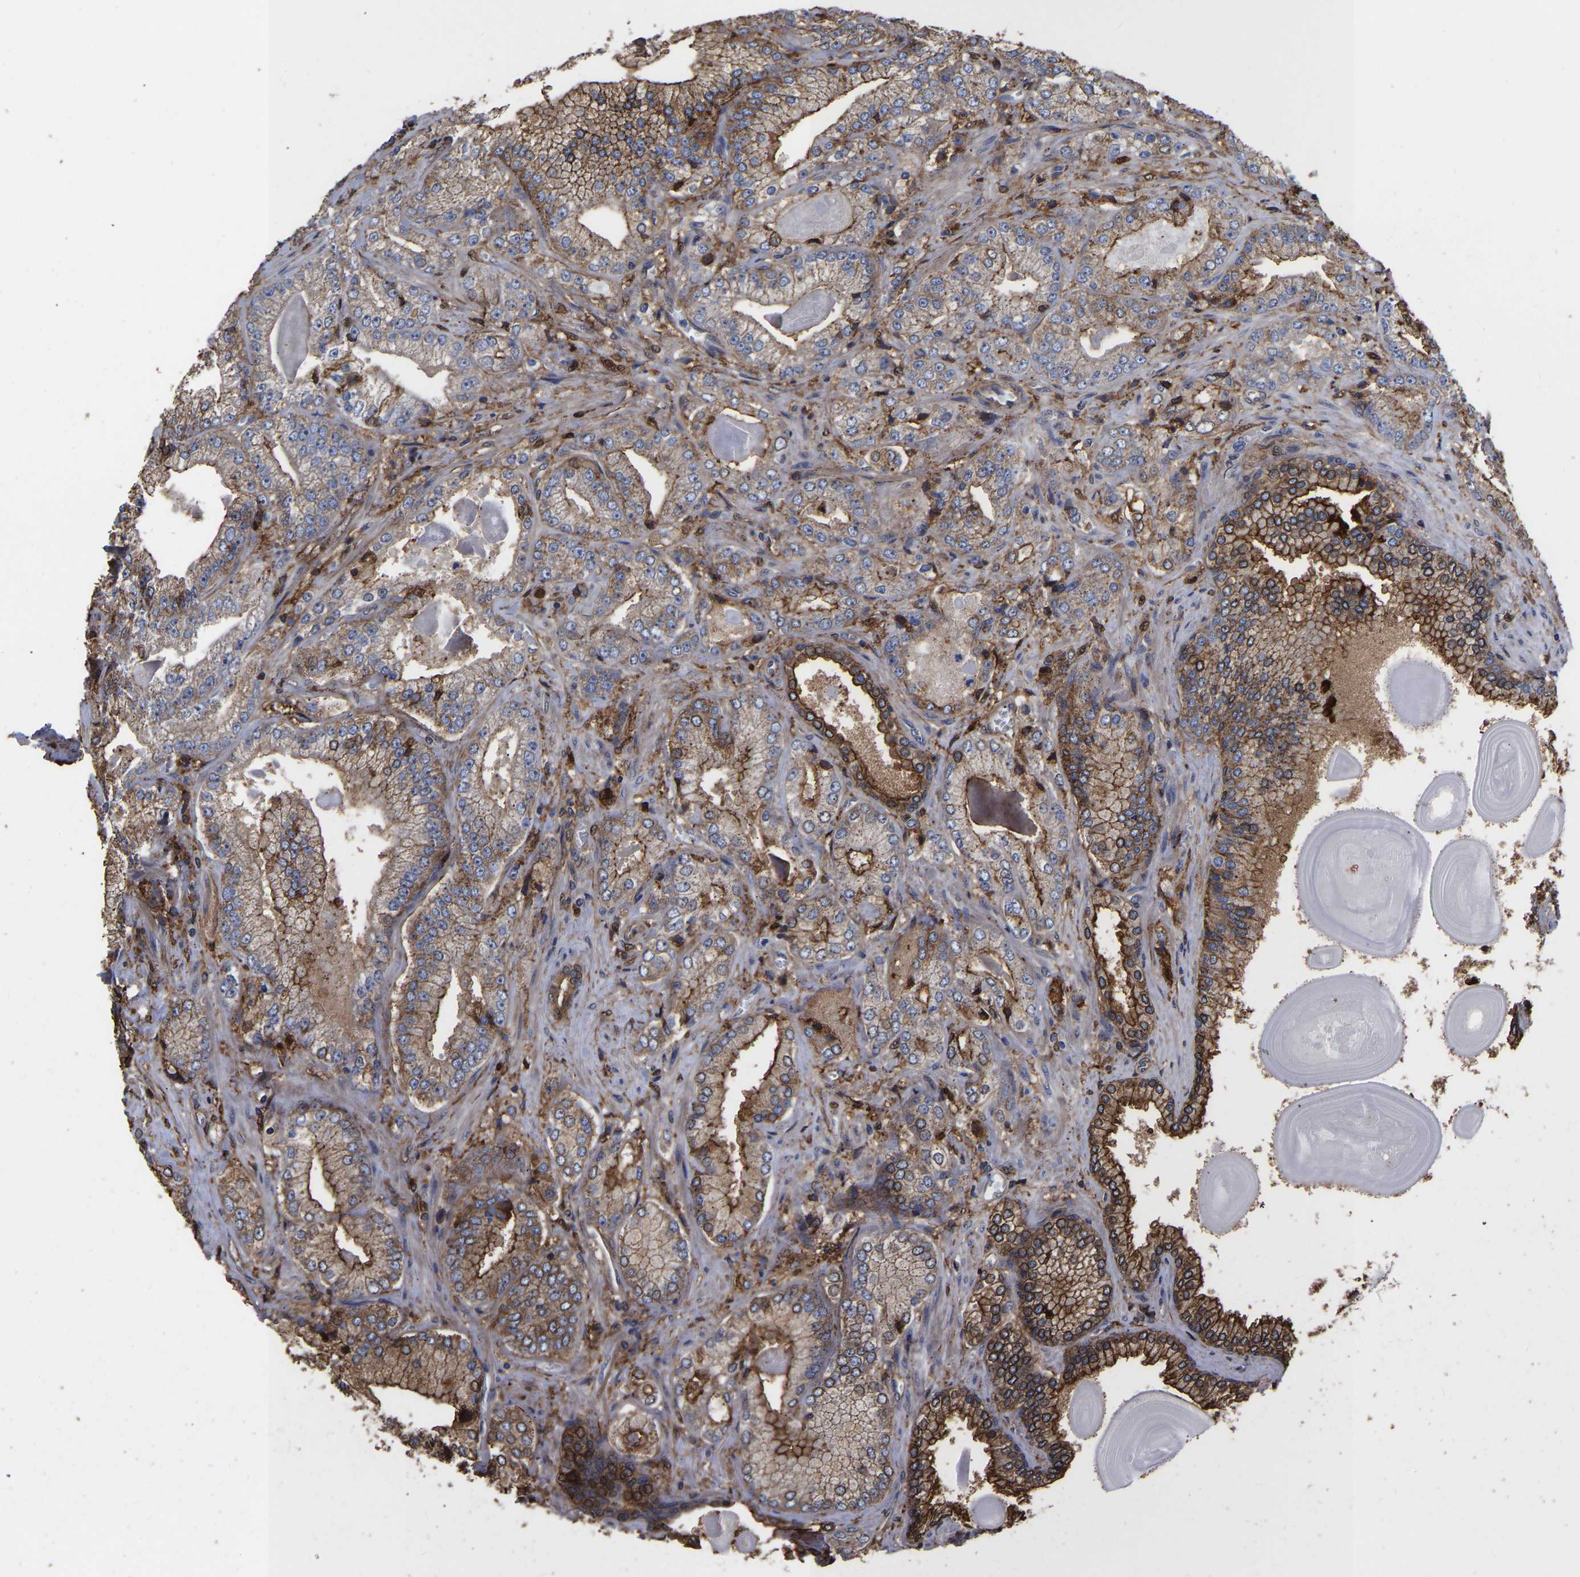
{"staining": {"intensity": "strong", "quantity": "25%-75%", "location": "cytoplasmic/membranous,nuclear"}, "tissue": "prostate cancer", "cell_type": "Tumor cells", "image_type": "cancer", "snomed": [{"axis": "morphology", "description": "Adenocarcinoma, Low grade"}, {"axis": "topography", "description": "Prostate"}], "caption": "Protein analysis of prostate cancer (adenocarcinoma (low-grade)) tissue reveals strong cytoplasmic/membranous and nuclear staining in approximately 25%-75% of tumor cells. Using DAB (brown) and hematoxylin (blue) stains, captured at high magnification using brightfield microscopy.", "gene": "LIF", "patient": {"sex": "male", "age": 65}}